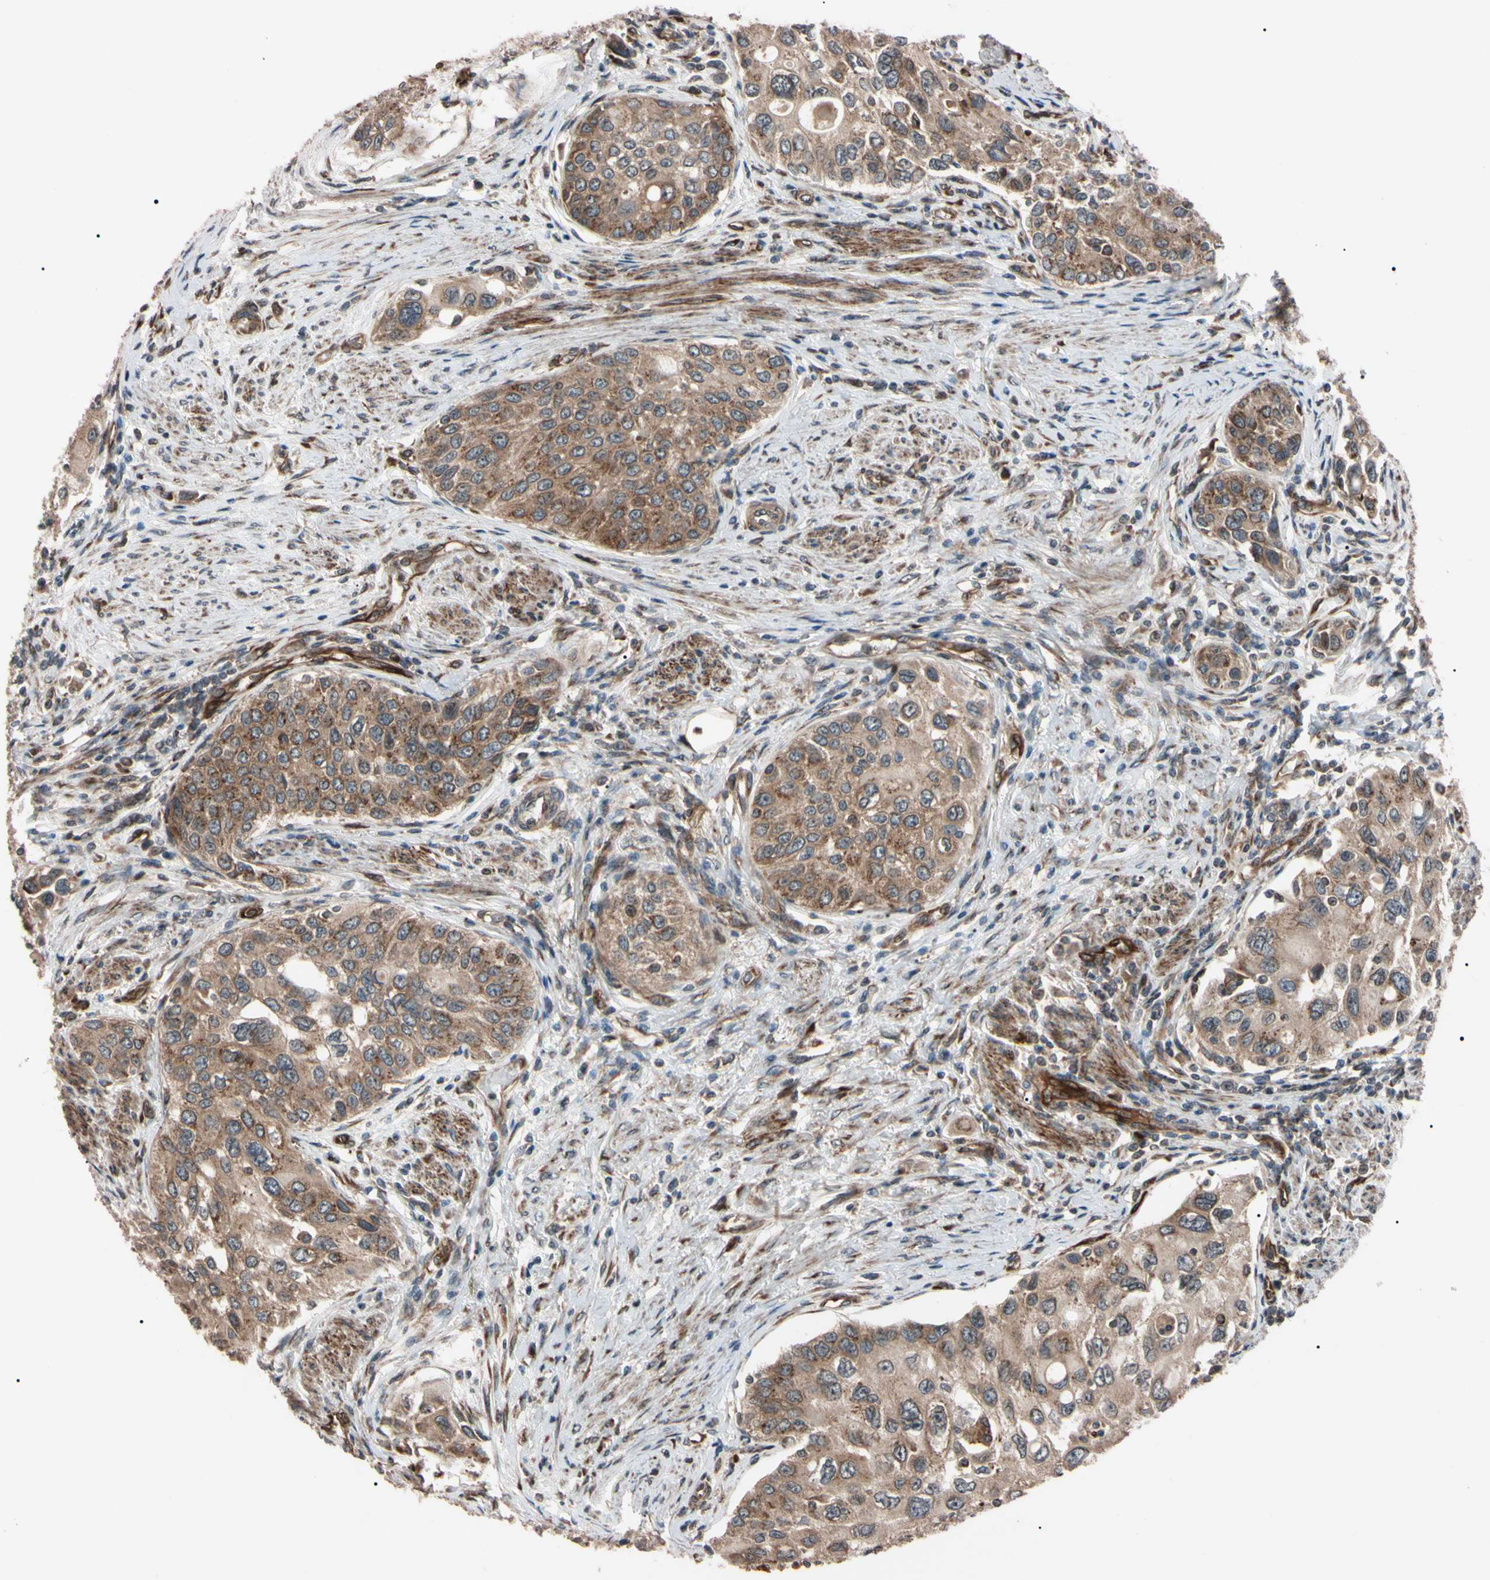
{"staining": {"intensity": "moderate", "quantity": ">75%", "location": "cytoplasmic/membranous"}, "tissue": "urothelial cancer", "cell_type": "Tumor cells", "image_type": "cancer", "snomed": [{"axis": "morphology", "description": "Urothelial carcinoma, High grade"}, {"axis": "topography", "description": "Urinary bladder"}], "caption": "Urothelial cancer tissue demonstrates moderate cytoplasmic/membranous positivity in about >75% of tumor cells, visualized by immunohistochemistry.", "gene": "GUCY1B1", "patient": {"sex": "female", "age": 56}}